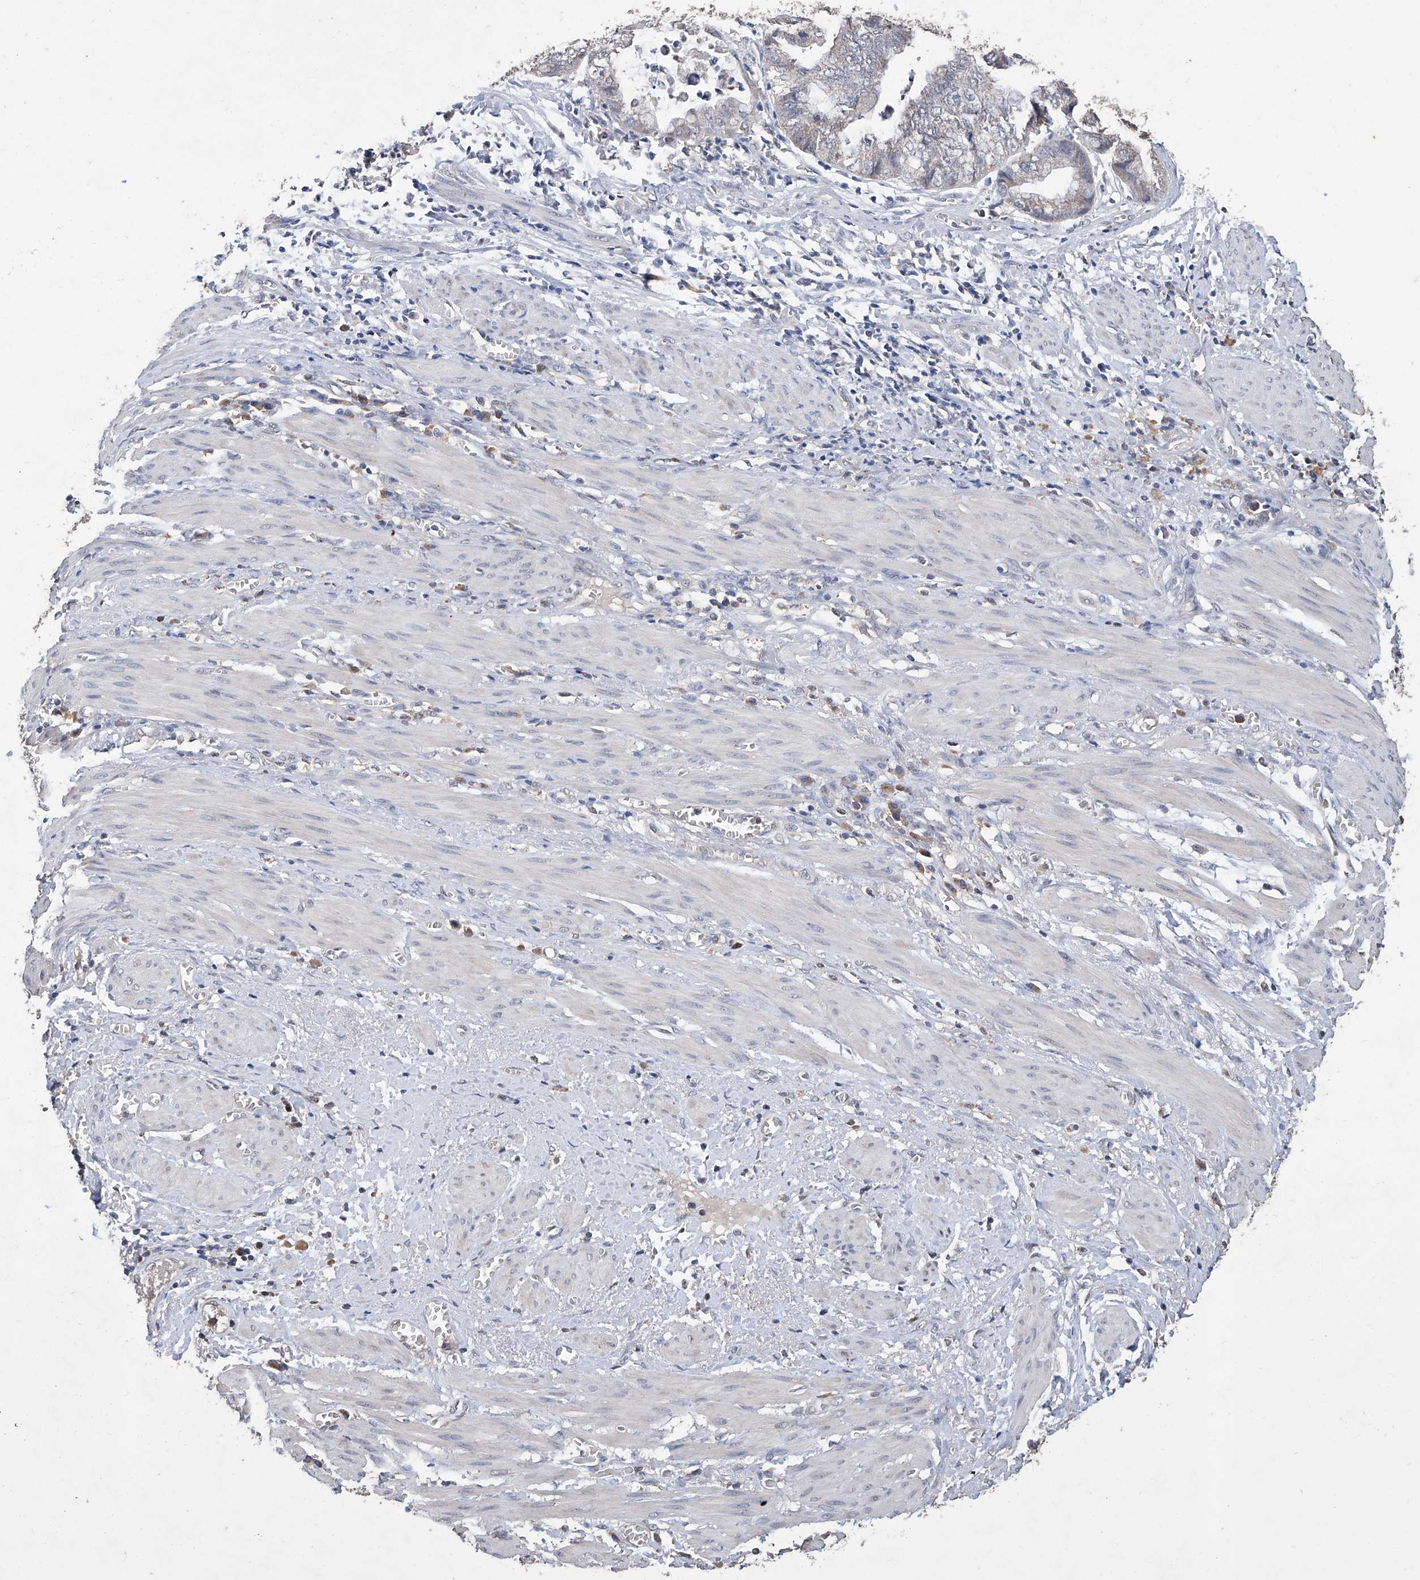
{"staining": {"intensity": "negative", "quantity": "none", "location": "none"}, "tissue": "endometrial cancer", "cell_type": "Tumor cells", "image_type": "cancer", "snomed": [{"axis": "morphology", "description": "Necrosis, NOS"}, {"axis": "morphology", "description": "Adenocarcinoma, NOS"}, {"axis": "topography", "description": "Endometrium"}], "caption": "Histopathology image shows no significant protein staining in tumor cells of endometrial cancer (adenocarcinoma).", "gene": "GPT", "patient": {"sex": "female", "age": 79}}